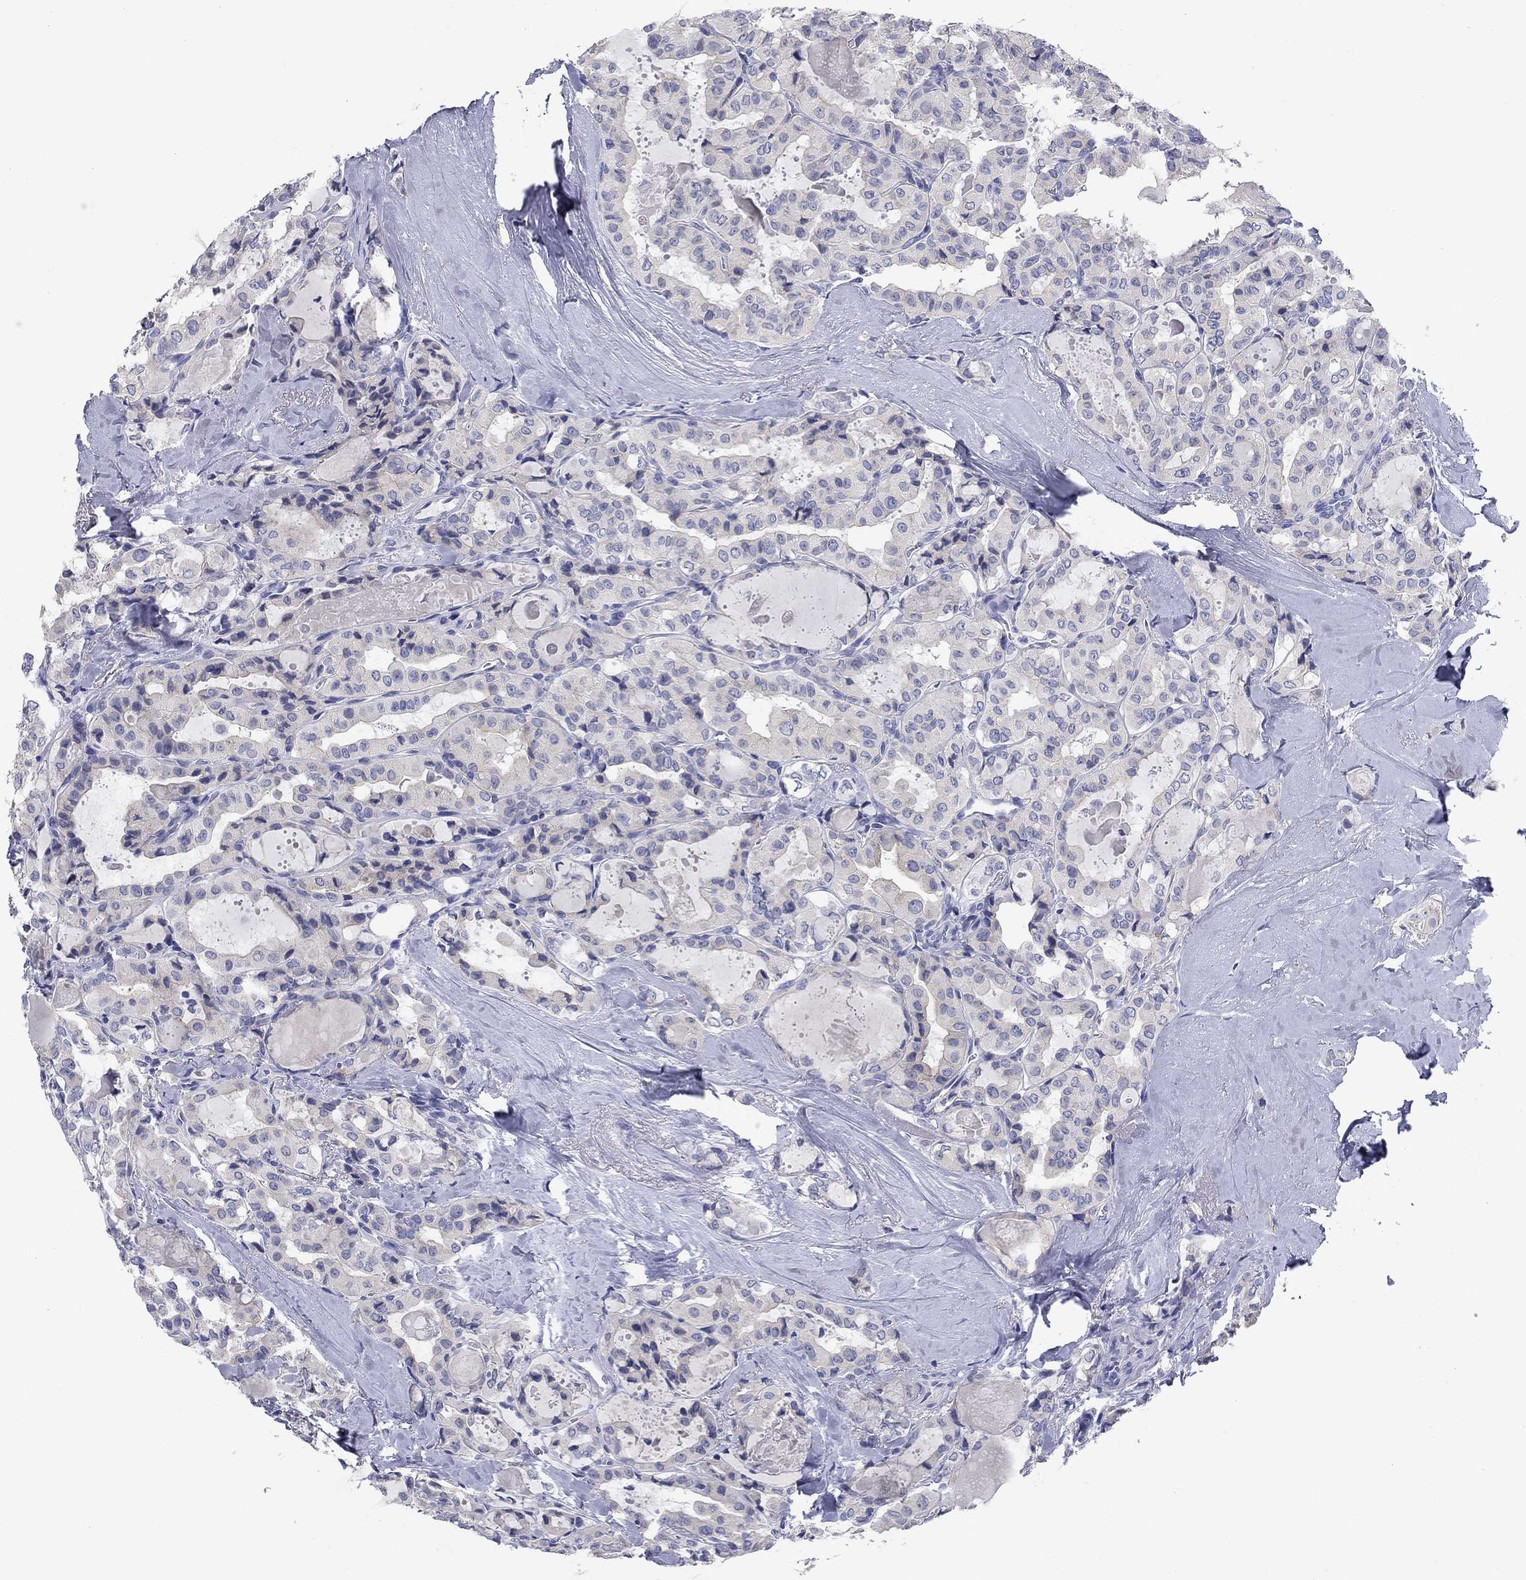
{"staining": {"intensity": "negative", "quantity": "none", "location": "none"}, "tissue": "thyroid cancer", "cell_type": "Tumor cells", "image_type": "cancer", "snomed": [{"axis": "morphology", "description": "Papillary adenocarcinoma, NOS"}, {"axis": "topography", "description": "Thyroid gland"}], "caption": "A micrograph of human thyroid cancer is negative for staining in tumor cells.", "gene": "CNTNAP4", "patient": {"sex": "female", "age": 41}}